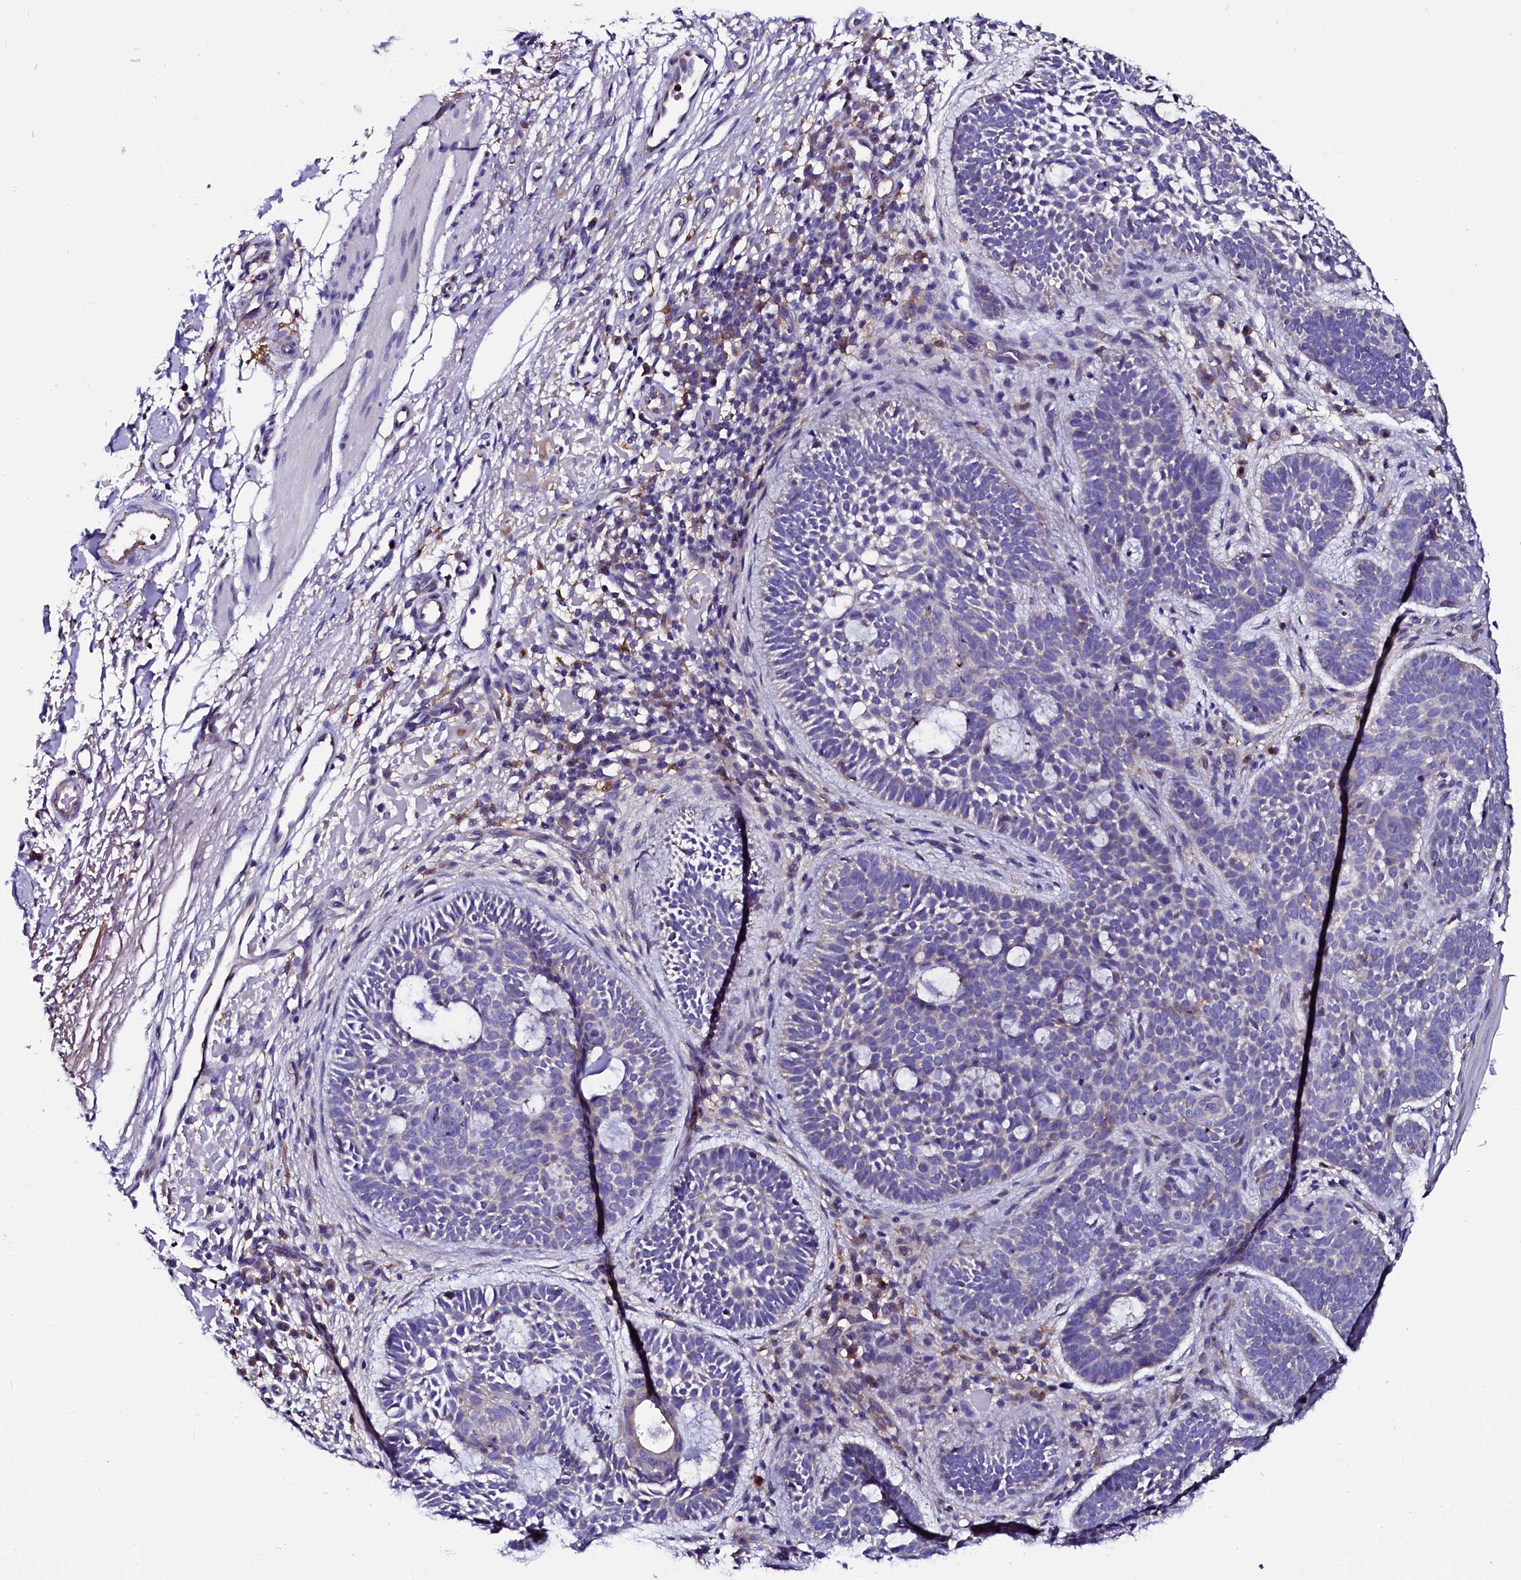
{"staining": {"intensity": "negative", "quantity": "none", "location": "none"}, "tissue": "skin cancer", "cell_type": "Tumor cells", "image_type": "cancer", "snomed": [{"axis": "morphology", "description": "Basal cell carcinoma"}, {"axis": "topography", "description": "Skin"}], "caption": "Immunohistochemistry (IHC) image of neoplastic tissue: skin basal cell carcinoma stained with DAB (3,3'-diaminobenzidine) exhibits no significant protein expression in tumor cells. (DAB immunohistochemistry (IHC), high magnification).", "gene": "OTOL1", "patient": {"sex": "male", "age": 85}}